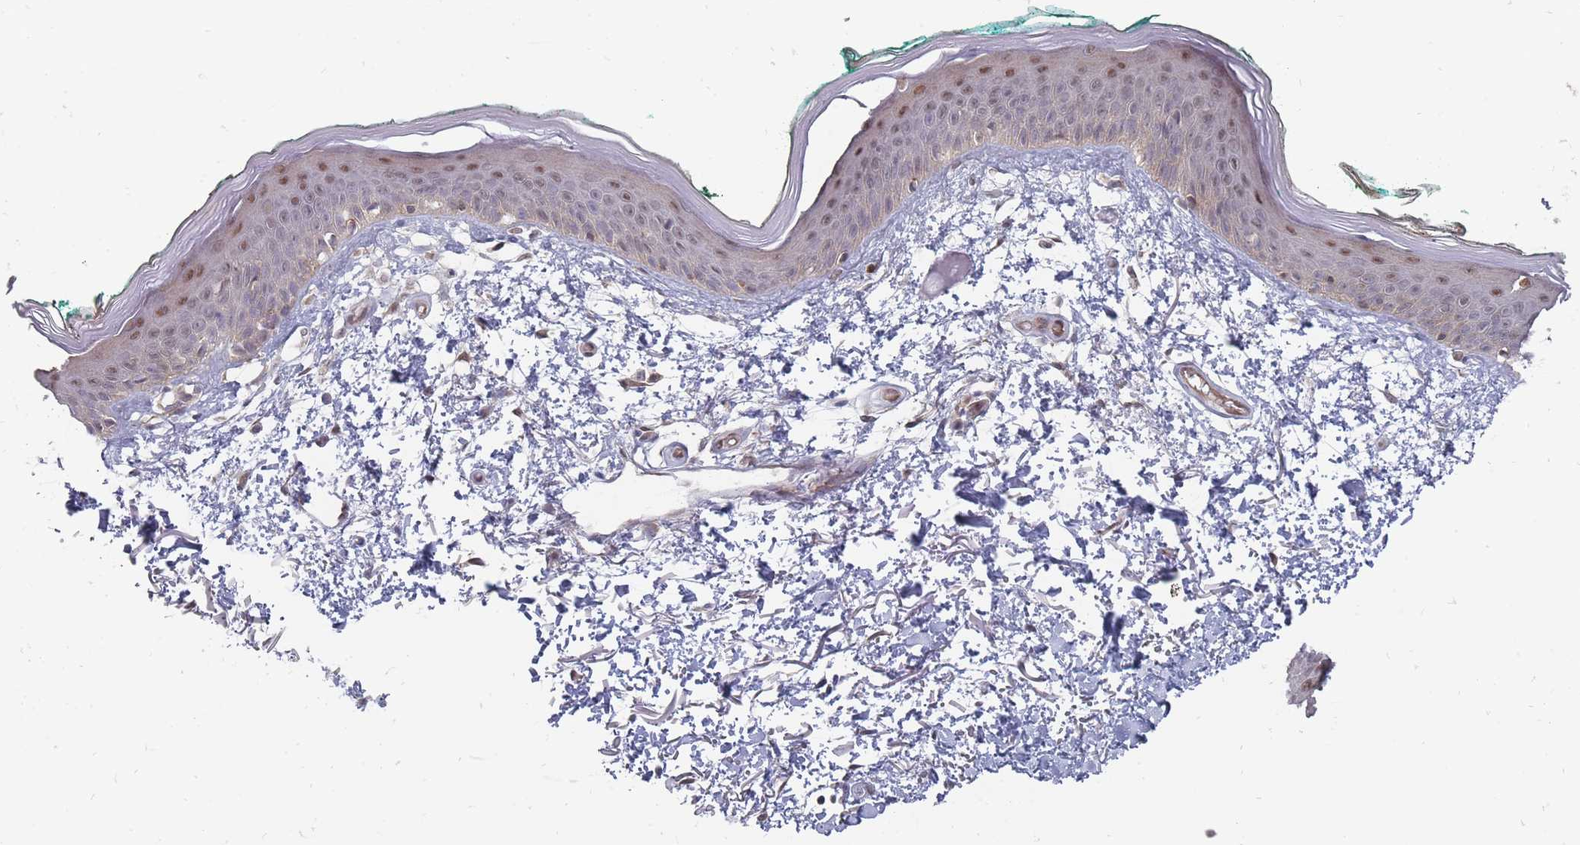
{"staining": {"intensity": "moderate", "quantity": ">75%", "location": "cytoplasmic/membranous,nuclear"}, "tissue": "skin", "cell_type": "Fibroblasts", "image_type": "normal", "snomed": [{"axis": "morphology", "description": "Normal tissue, NOS"}, {"axis": "morphology", "description": "Malignant melanoma, NOS"}, {"axis": "topography", "description": "Skin"}], "caption": "The photomicrograph reveals staining of normal skin, revealing moderate cytoplasmic/membranous,nuclear protein expression (brown color) within fibroblasts. (Brightfield microscopy of DAB IHC at high magnification).", "gene": "NKD1", "patient": {"sex": "male", "age": 62}}